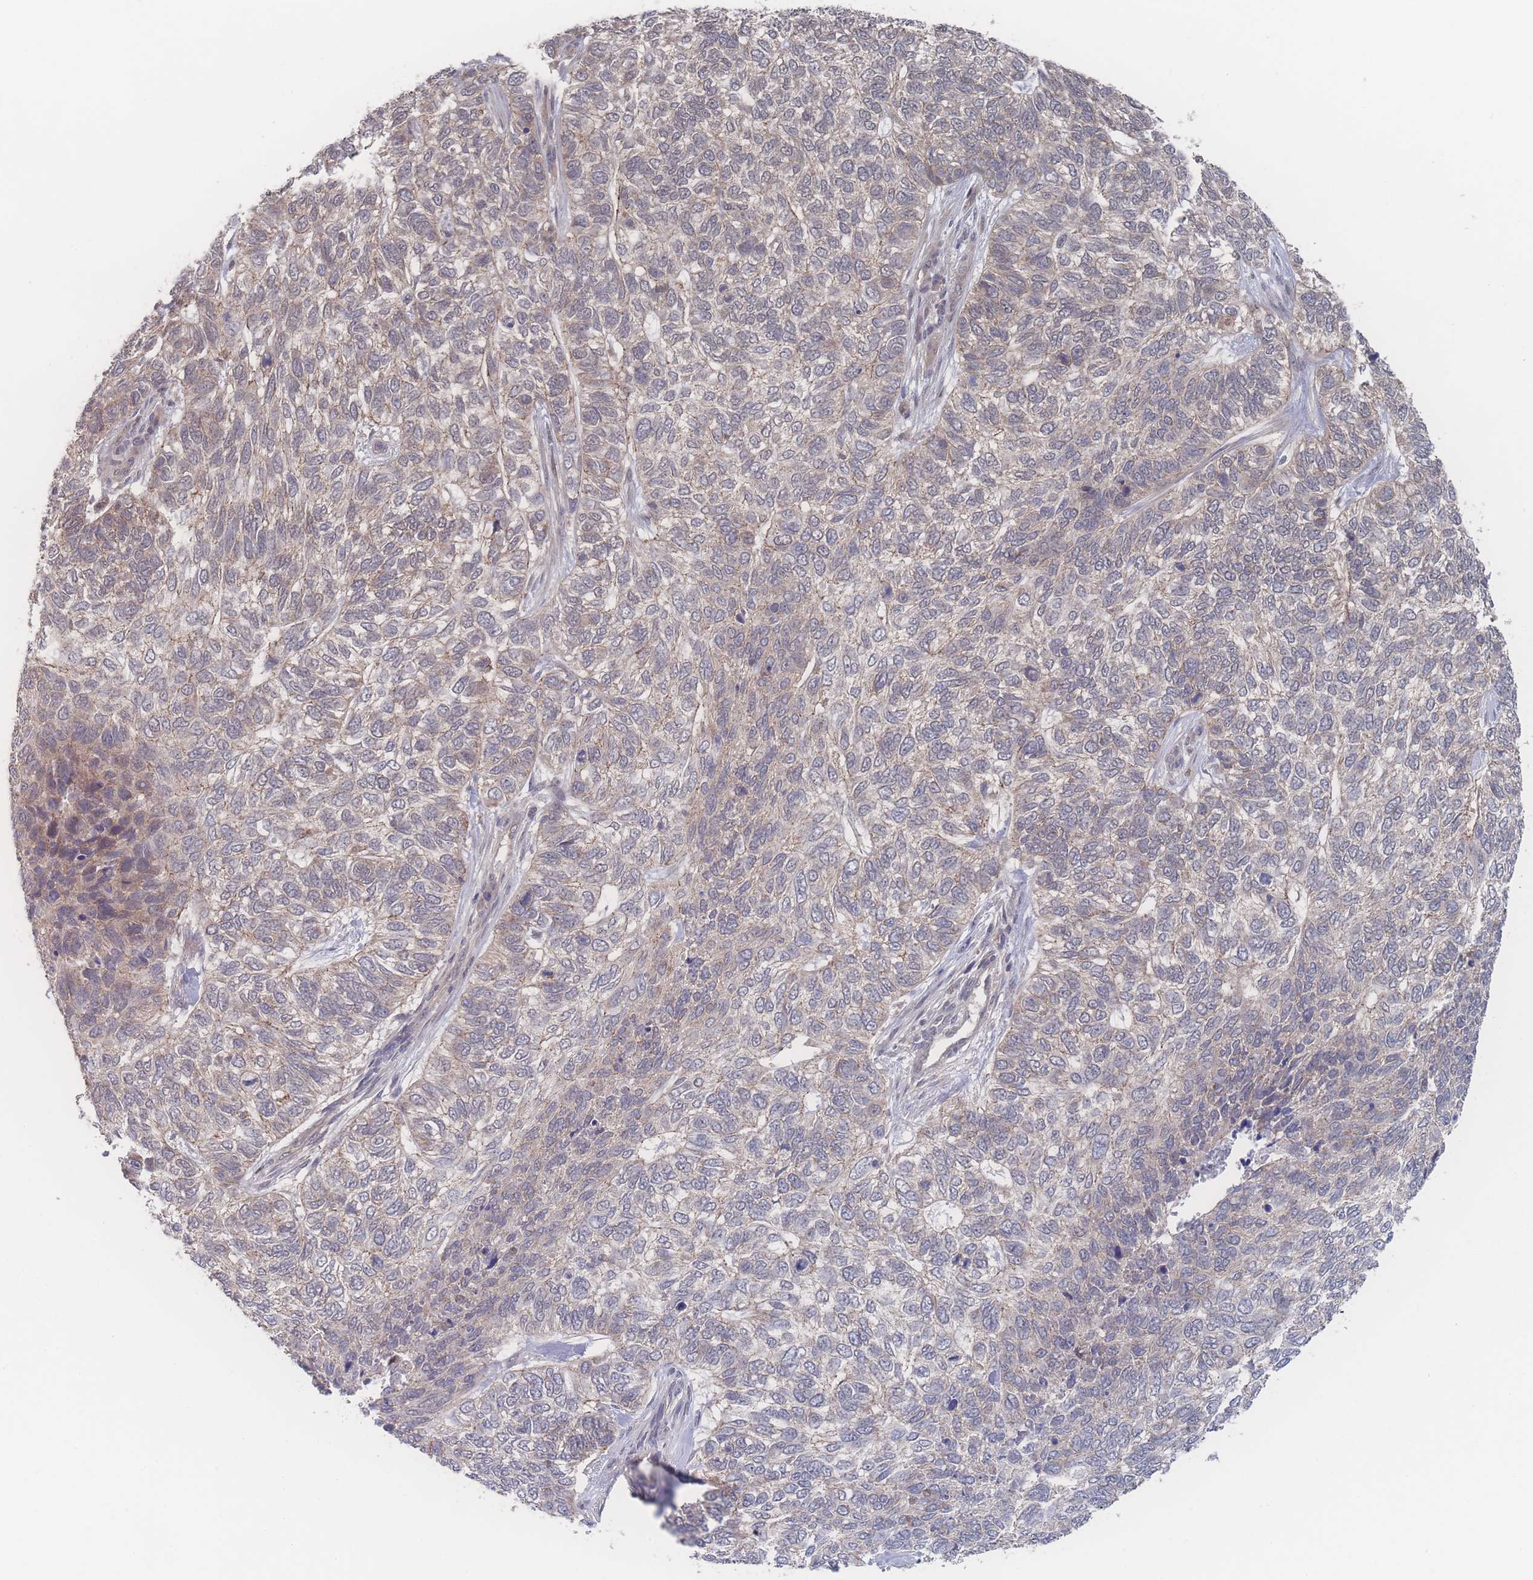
{"staining": {"intensity": "weak", "quantity": "25%-75%", "location": "cytoplasmic/membranous"}, "tissue": "skin cancer", "cell_type": "Tumor cells", "image_type": "cancer", "snomed": [{"axis": "morphology", "description": "Basal cell carcinoma"}, {"axis": "topography", "description": "Skin"}], "caption": "Skin cancer stained for a protein shows weak cytoplasmic/membranous positivity in tumor cells.", "gene": "NBEAL1", "patient": {"sex": "female", "age": 65}}